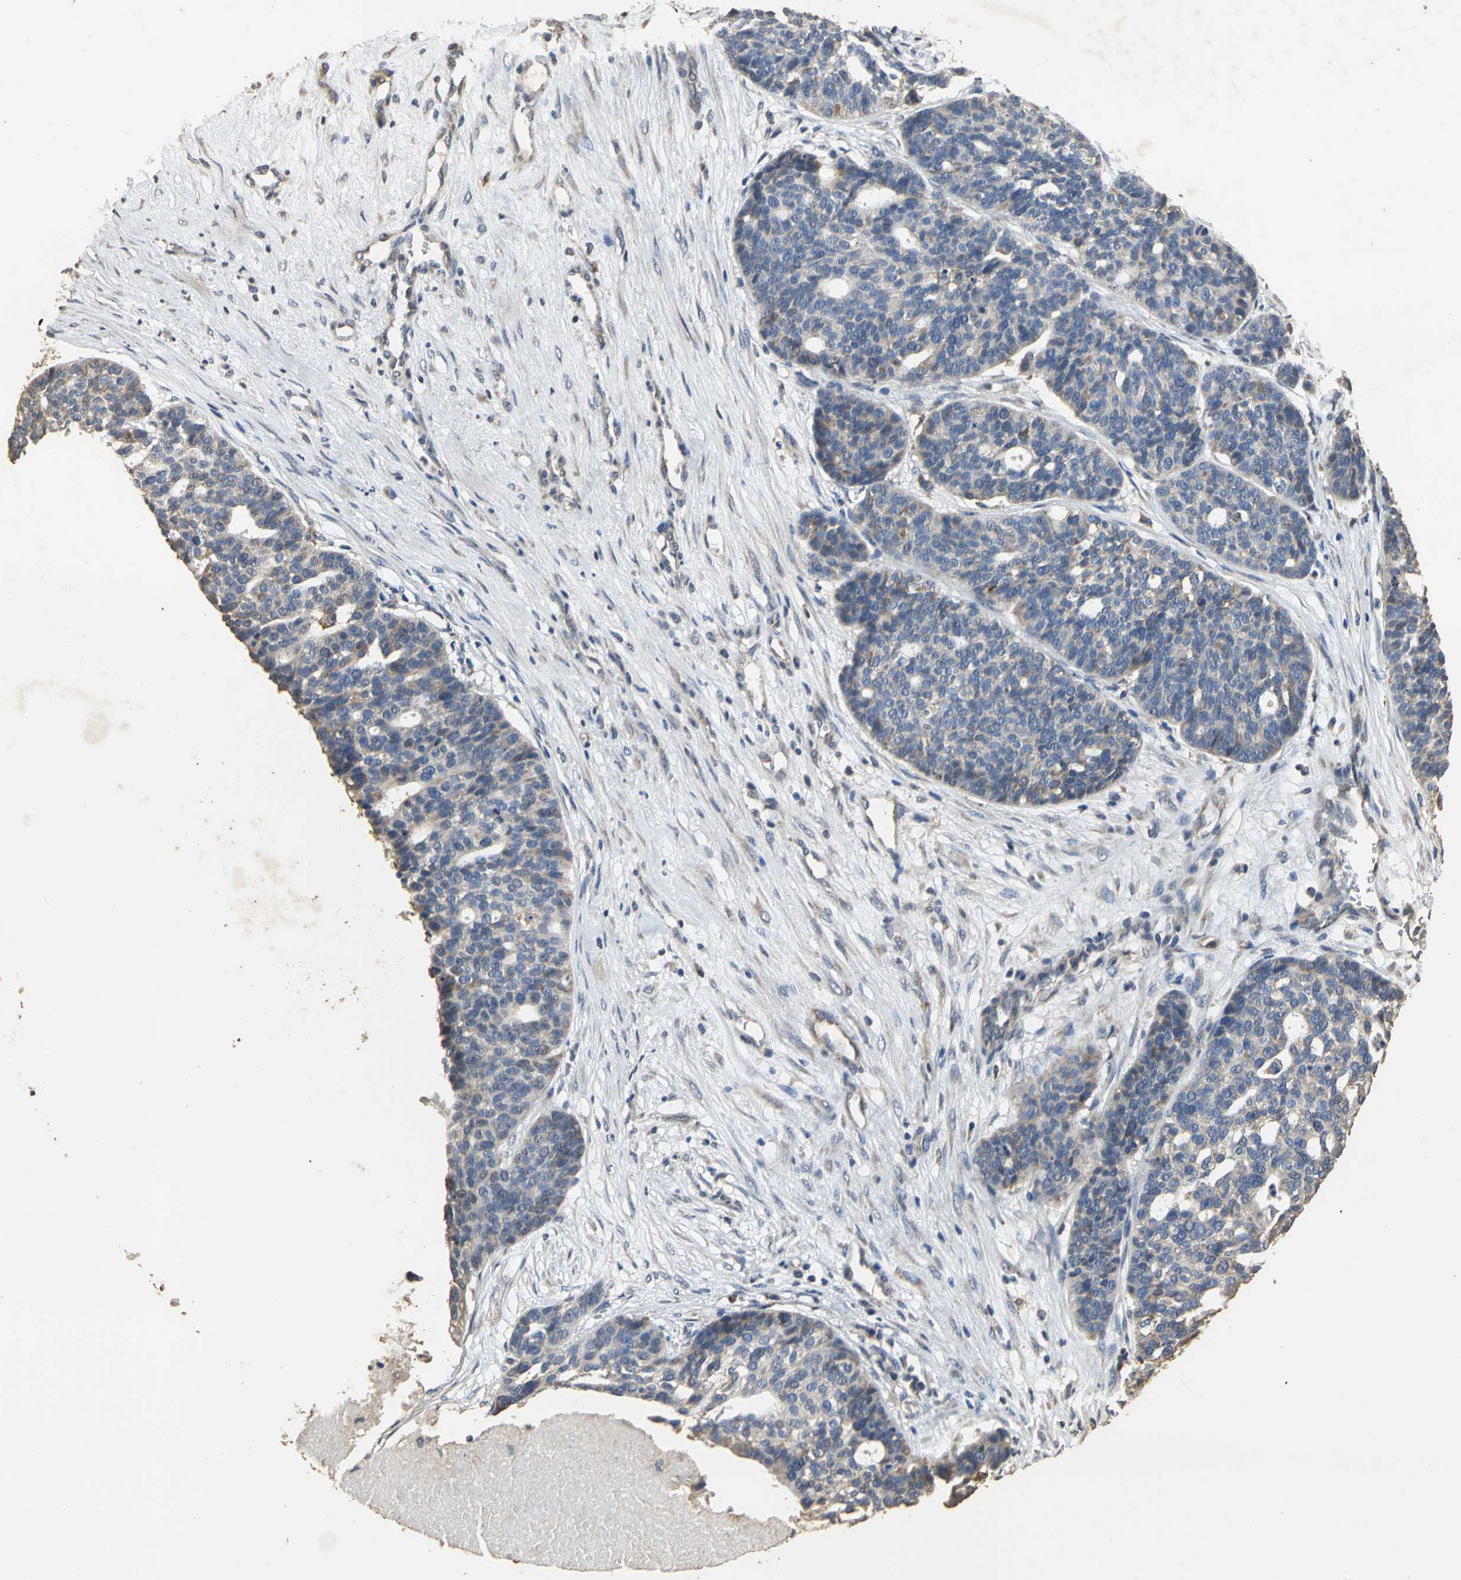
{"staining": {"intensity": "weak", "quantity": "25%-75%", "location": "cytoplasmic/membranous"}, "tissue": "ovarian cancer", "cell_type": "Tumor cells", "image_type": "cancer", "snomed": [{"axis": "morphology", "description": "Cystadenocarcinoma, serous, NOS"}, {"axis": "topography", "description": "Ovary"}], "caption": "Protein expression analysis of human ovarian serous cystadenocarcinoma reveals weak cytoplasmic/membranous positivity in about 25%-75% of tumor cells.", "gene": "ACSL4", "patient": {"sex": "female", "age": 59}}